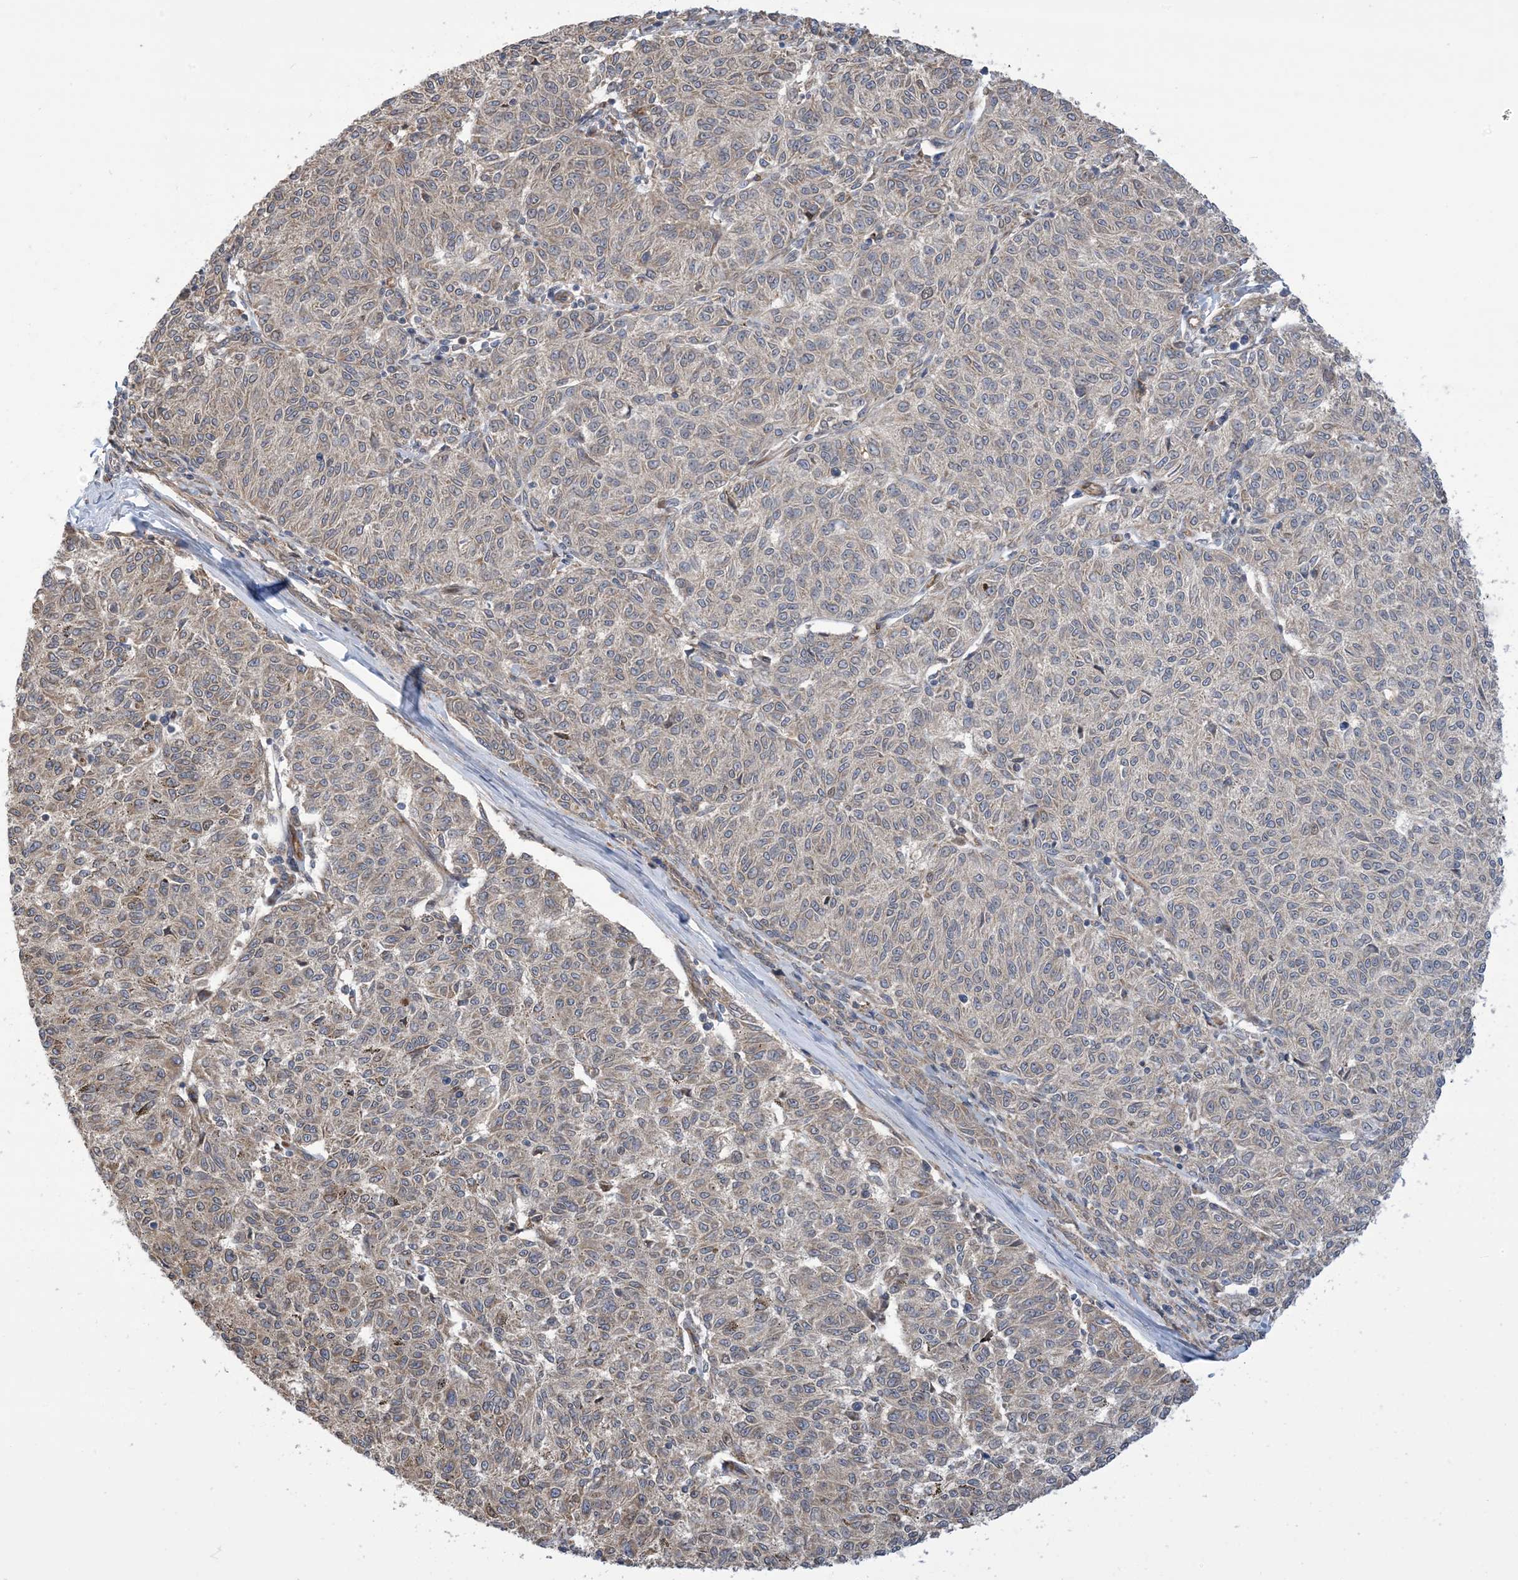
{"staining": {"intensity": "weak", "quantity": "<25%", "location": "cytoplasmic/membranous"}, "tissue": "melanoma", "cell_type": "Tumor cells", "image_type": "cancer", "snomed": [{"axis": "morphology", "description": "Malignant melanoma, NOS"}, {"axis": "topography", "description": "Skin"}], "caption": "A micrograph of human melanoma is negative for staining in tumor cells. (DAB (3,3'-diaminobenzidine) immunohistochemistry visualized using brightfield microscopy, high magnification).", "gene": "CLEC16A", "patient": {"sex": "female", "age": 72}}